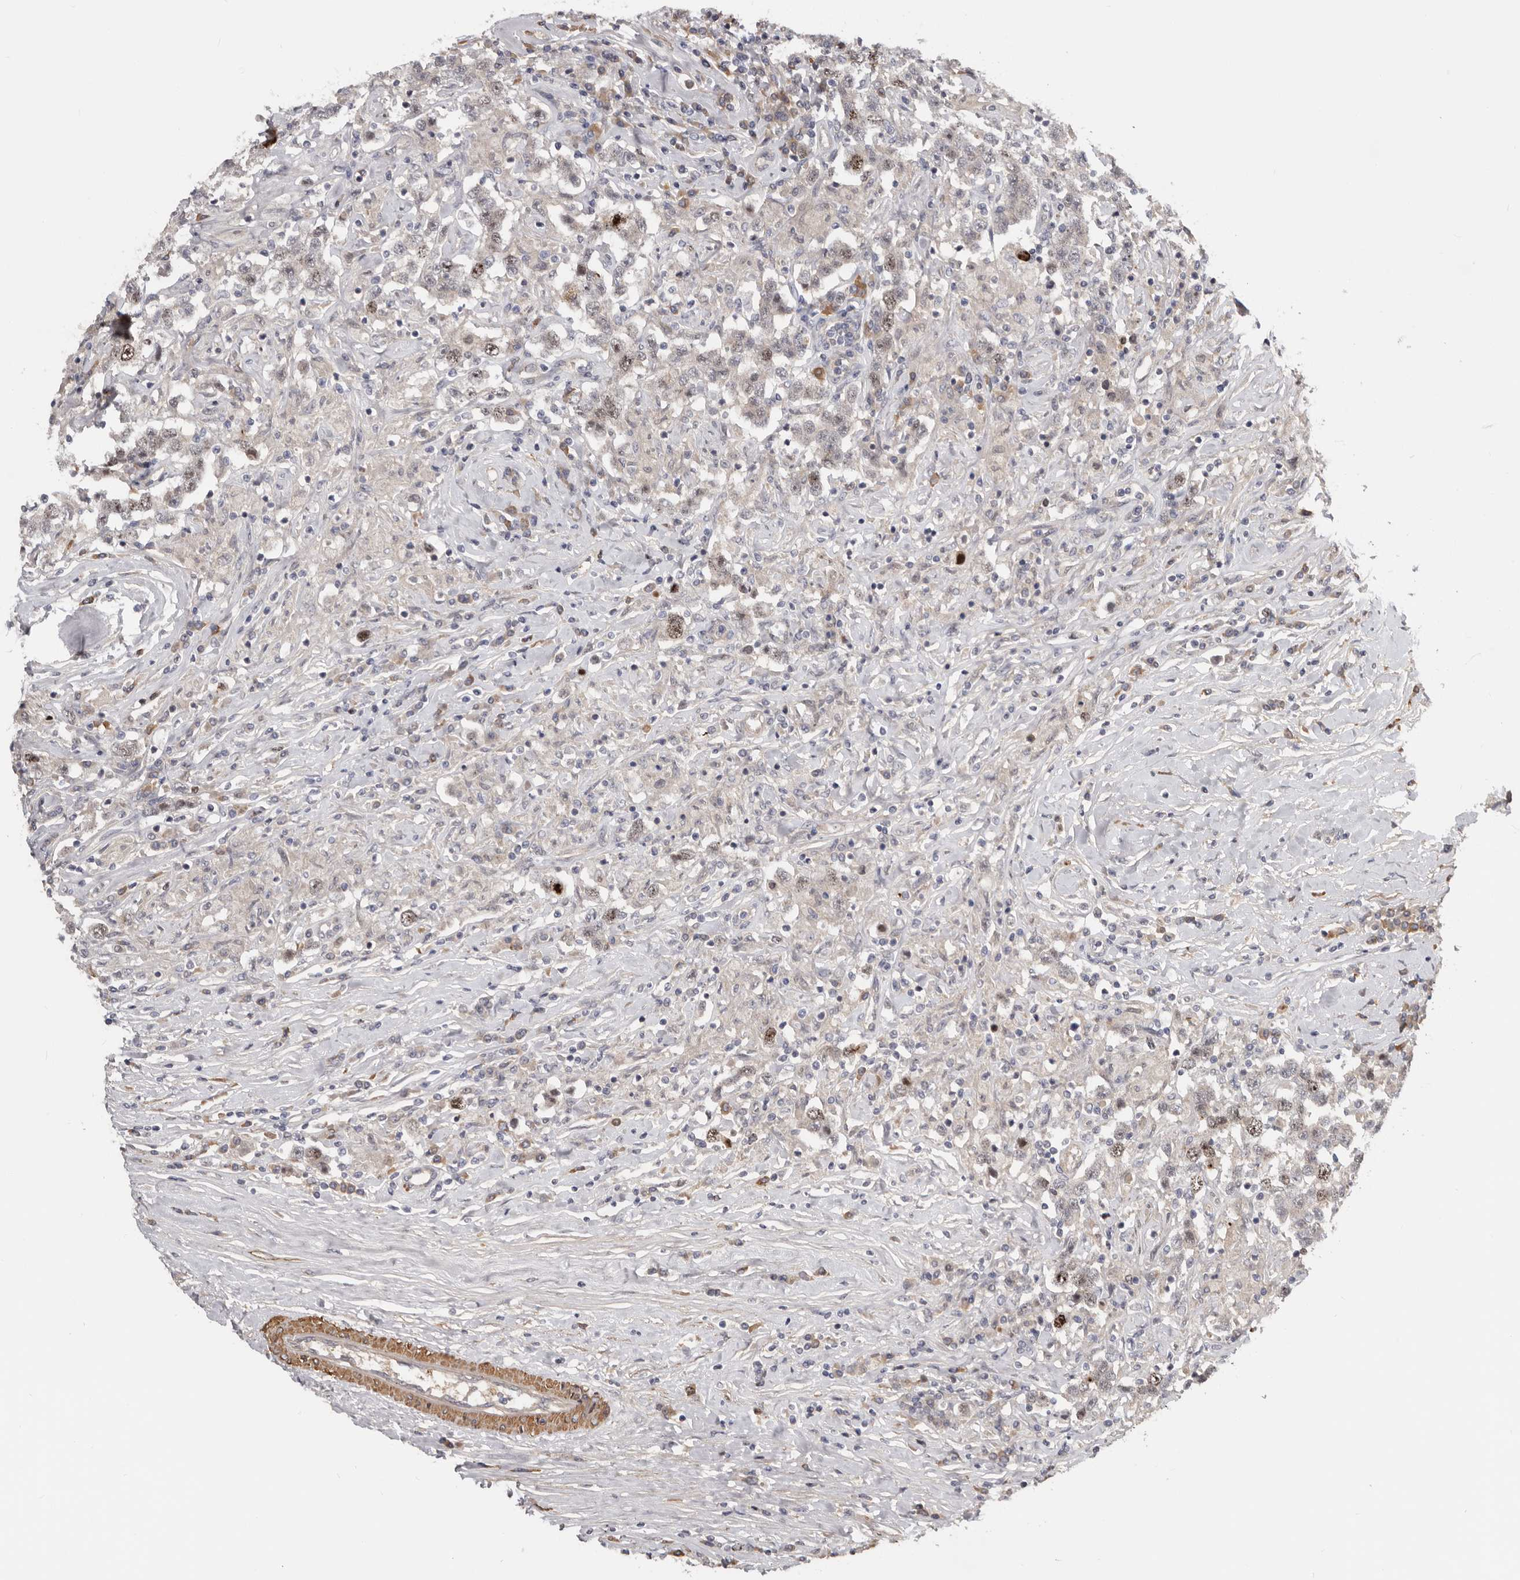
{"staining": {"intensity": "moderate", "quantity": ">75%", "location": "nuclear"}, "tissue": "testis cancer", "cell_type": "Tumor cells", "image_type": "cancer", "snomed": [{"axis": "morphology", "description": "Seminoma, NOS"}, {"axis": "topography", "description": "Testis"}], "caption": "Immunohistochemistry (IHC) (DAB) staining of testis seminoma demonstrates moderate nuclear protein positivity in about >75% of tumor cells. The staining was performed using DAB (3,3'-diaminobenzidine), with brown indicating positive protein expression. Nuclei are stained blue with hematoxylin.", "gene": "CDCA8", "patient": {"sex": "male", "age": 41}}